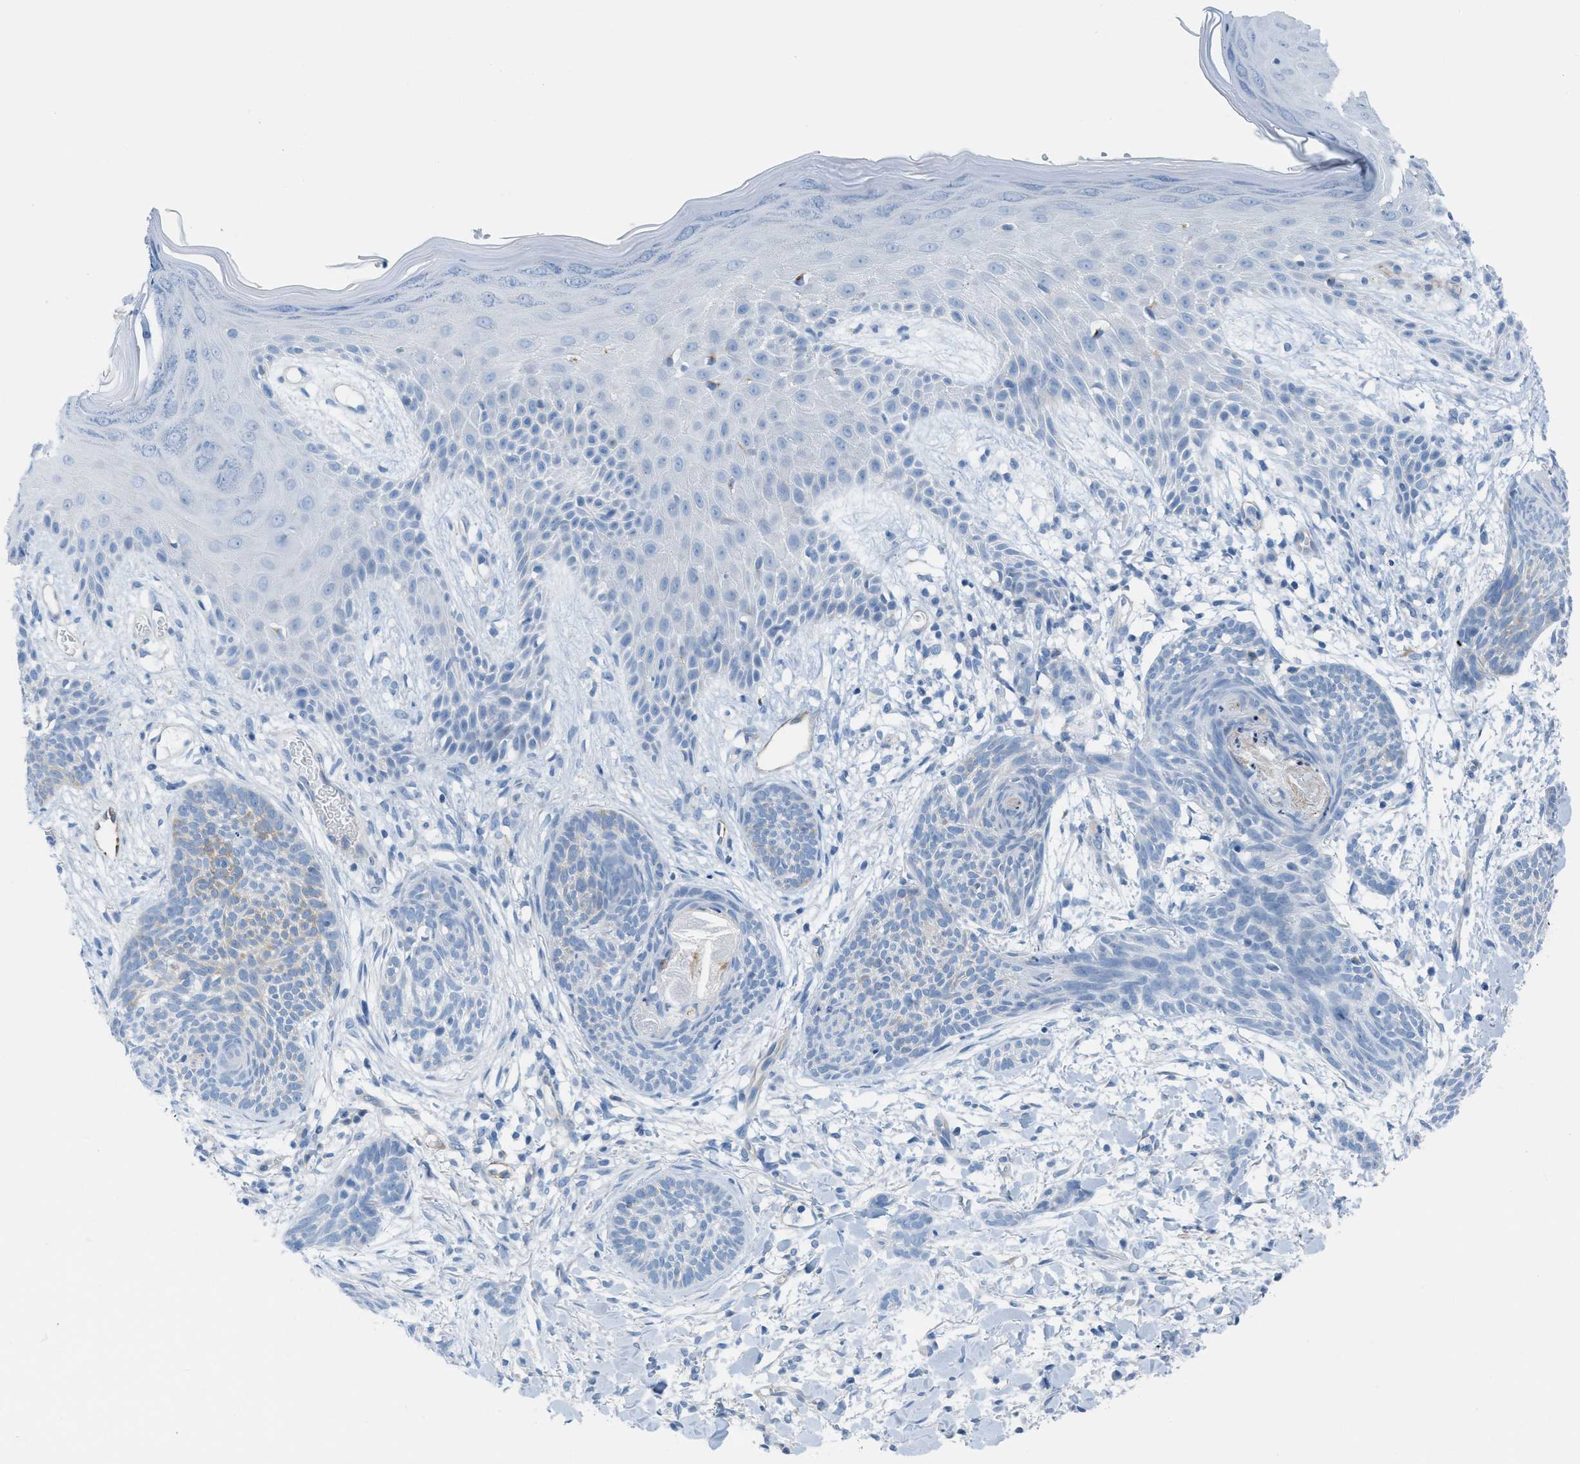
{"staining": {"intensity": "weak", "quantity": "<25%", "location": "cytoplasmic/membranous"}, "tissue": "skin cancer", "cell_type": "Tumor cells", "image_type": "cancer", "snomed": [{"axis": "morphology", "description": "Basal cell carcinoma"}, {"axis": "topography", "description": "Skin"}], "caption": "DAB (3,3'-diaminobenzidine) immunohistochemical staining of human skin cancer (basal cell carcinoma) displays no significant staining in tumor cells.", "gene": "ASGR1", "patient": {"sex": "female", "age": 59}}